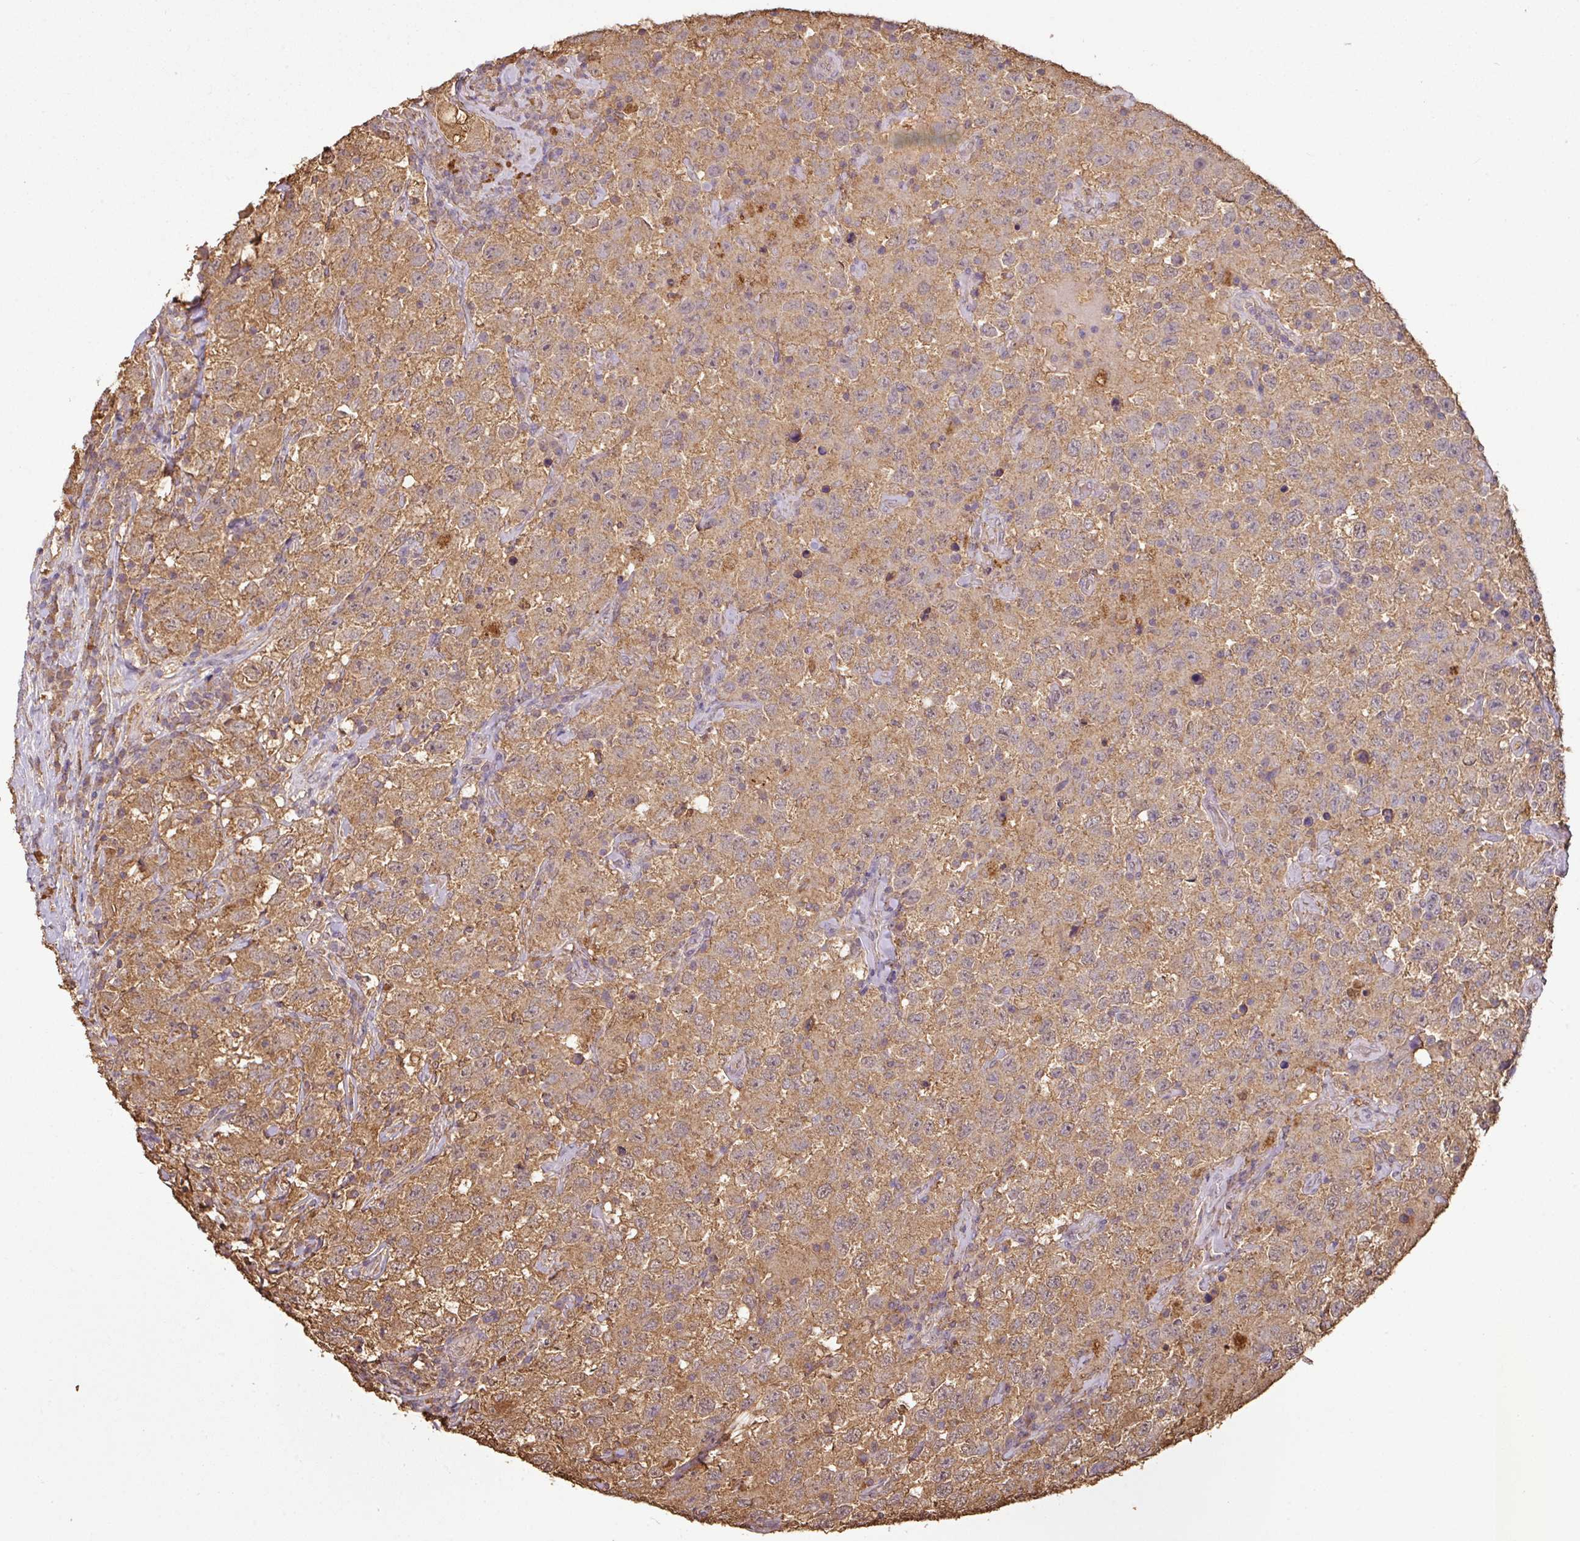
{"staining": {"intensity": "moderate", "quantity": ">75%", "location": "cytoplasmic/membranous"}, "tissue": "testis cancer", "cell_type": "Tumor cells", "image_type": "cancer", "snomed": [{"axis": "morphology", "description": "Seminoma, NOS"}, {"axis": "topography", "description": "Testis"}], "caption": "Tumor cells exhibit medium levels of moderate cytoplasmic/membranous positivity in about >75% of cells in testis cancer.", "gene": "ATAT1", "patient": {"sex": "male", "age": 41}}